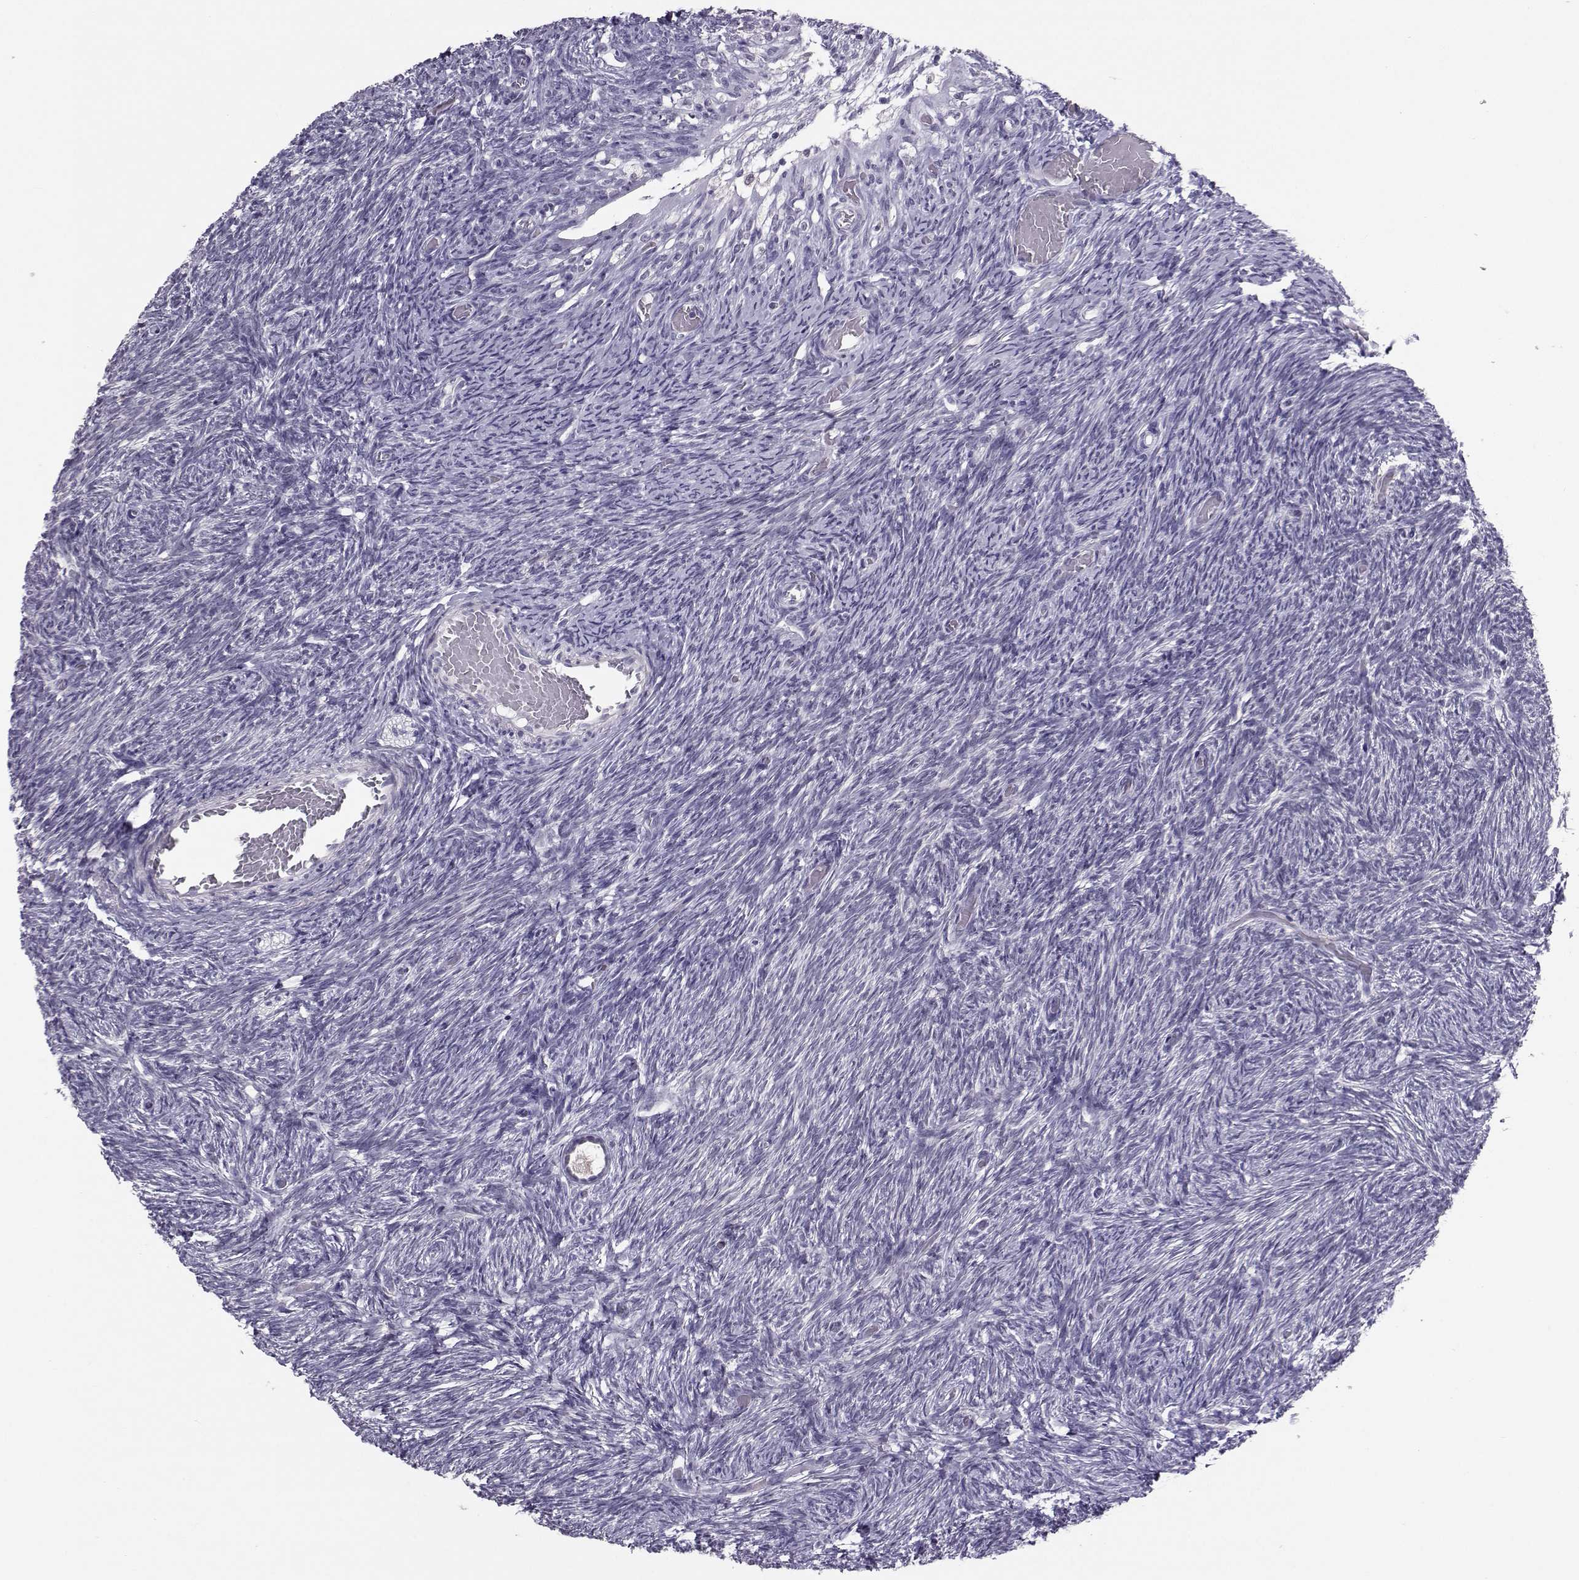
{"staining": {"intensity": "negative", "quantity": "none", "location": "none"}, "tissue": "ovary", "cell_type": "Follicle cells", "image_type": "normal", "snomed": [{"axis": "morphology", "description": "Normal tissue, NOS"}, {"axis": "topography", "description": "Ovary"}], "caption": "This image is of benign ovary stained with immunohistochemistry to label a protein in brown with the nuclei are counter-stained blue. There is no staining in follicle cells.", "gene": "DNAAF1", "patient": {"sex": "female", "age": 39}}